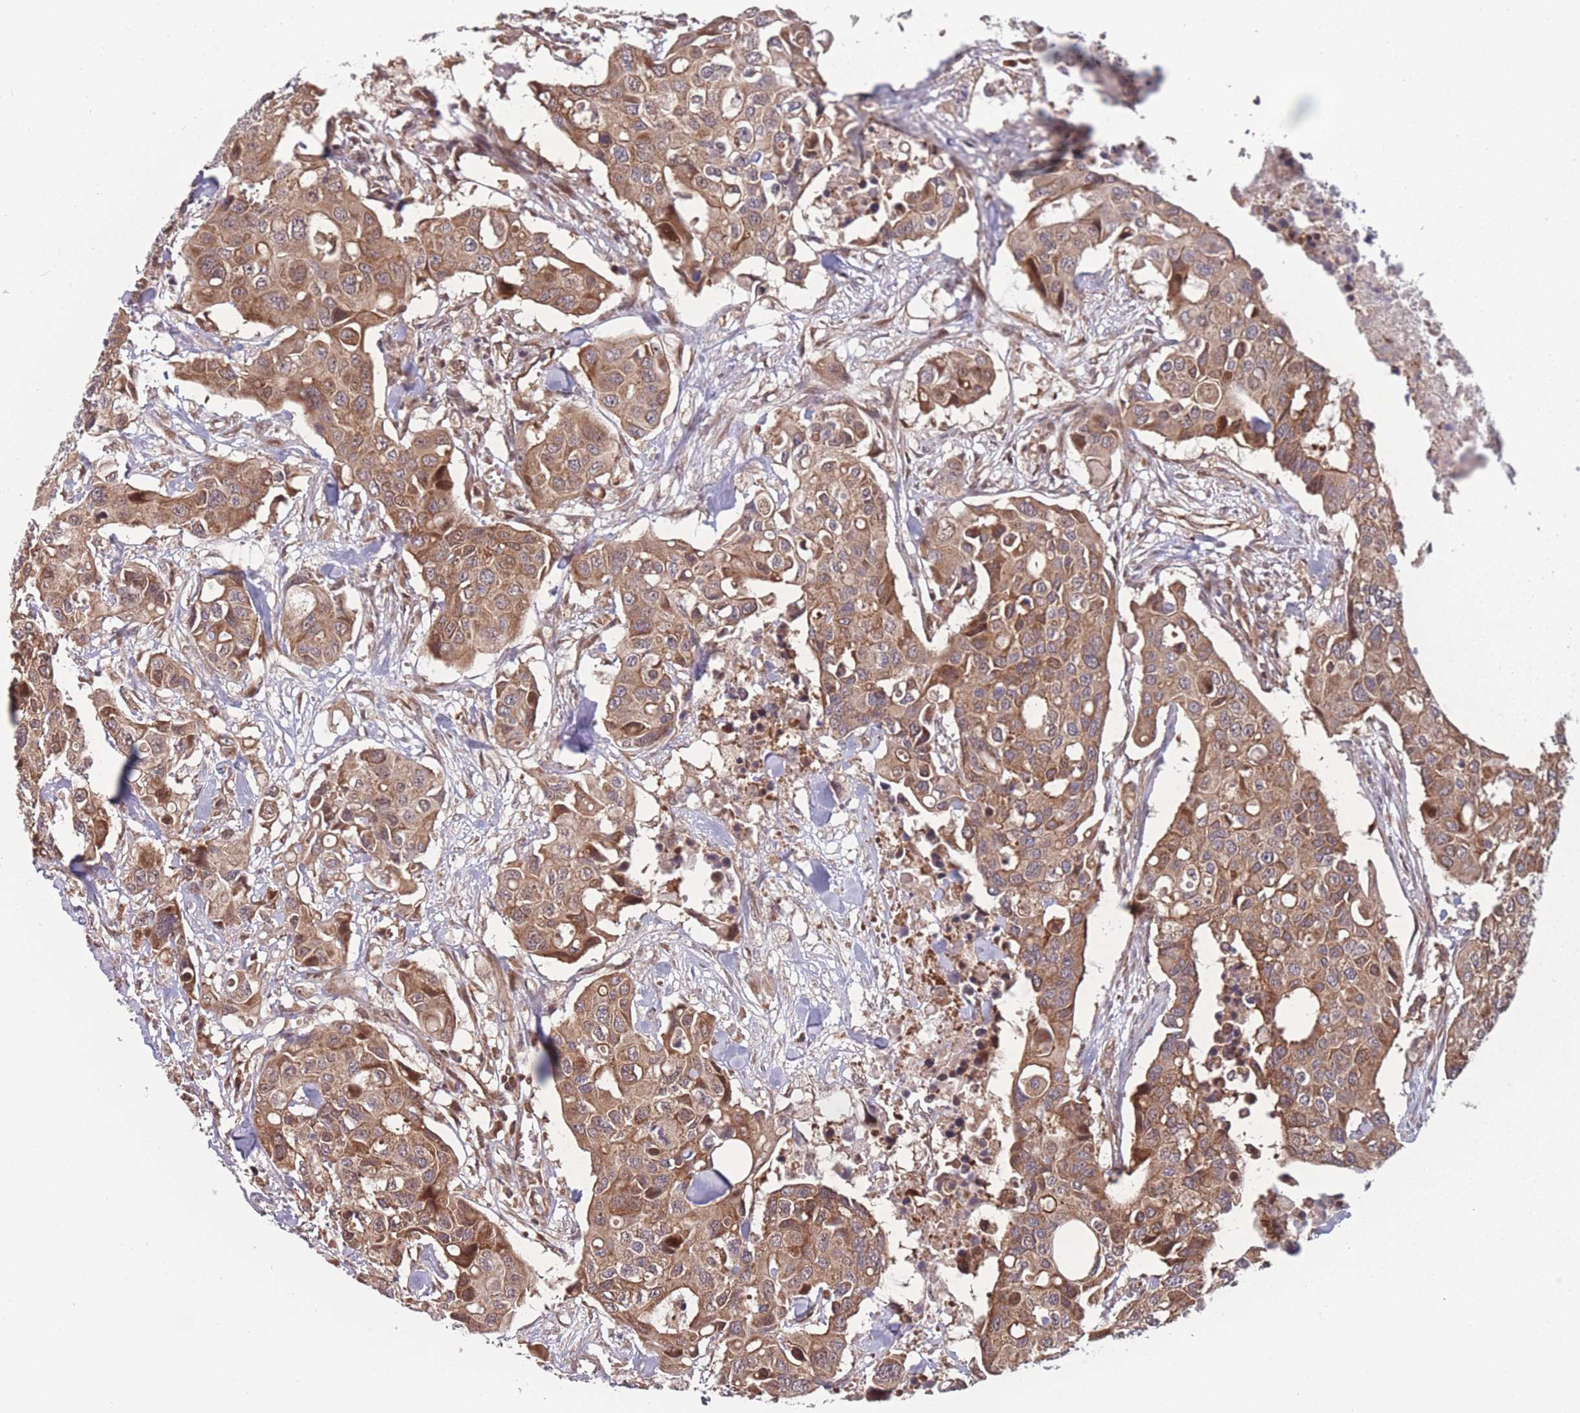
{"staining": {"intensity": "moderate", "quantity": ">75%", "location": "cytoplasmic/membranous"}, "tissue": "colorectal cancer", "cell_type": "Tumor cells", "image_type": "cancer", "snomed": [{"axis": "morphology", "description": "Adenocarcinoma, NOS"}, {"axis": "topography", "description": "Colon"}], "caption": "A photomicrograph of human colorectal adenocarcinoma stained for a protein shows moderate cytoplasmic/membranous brown staining in tumor cells. (DAB IHC, brown staining for protein, blue staining for nuclei).", "gene": "RPS18", "patient": {"sex": "male", "age": 77}}